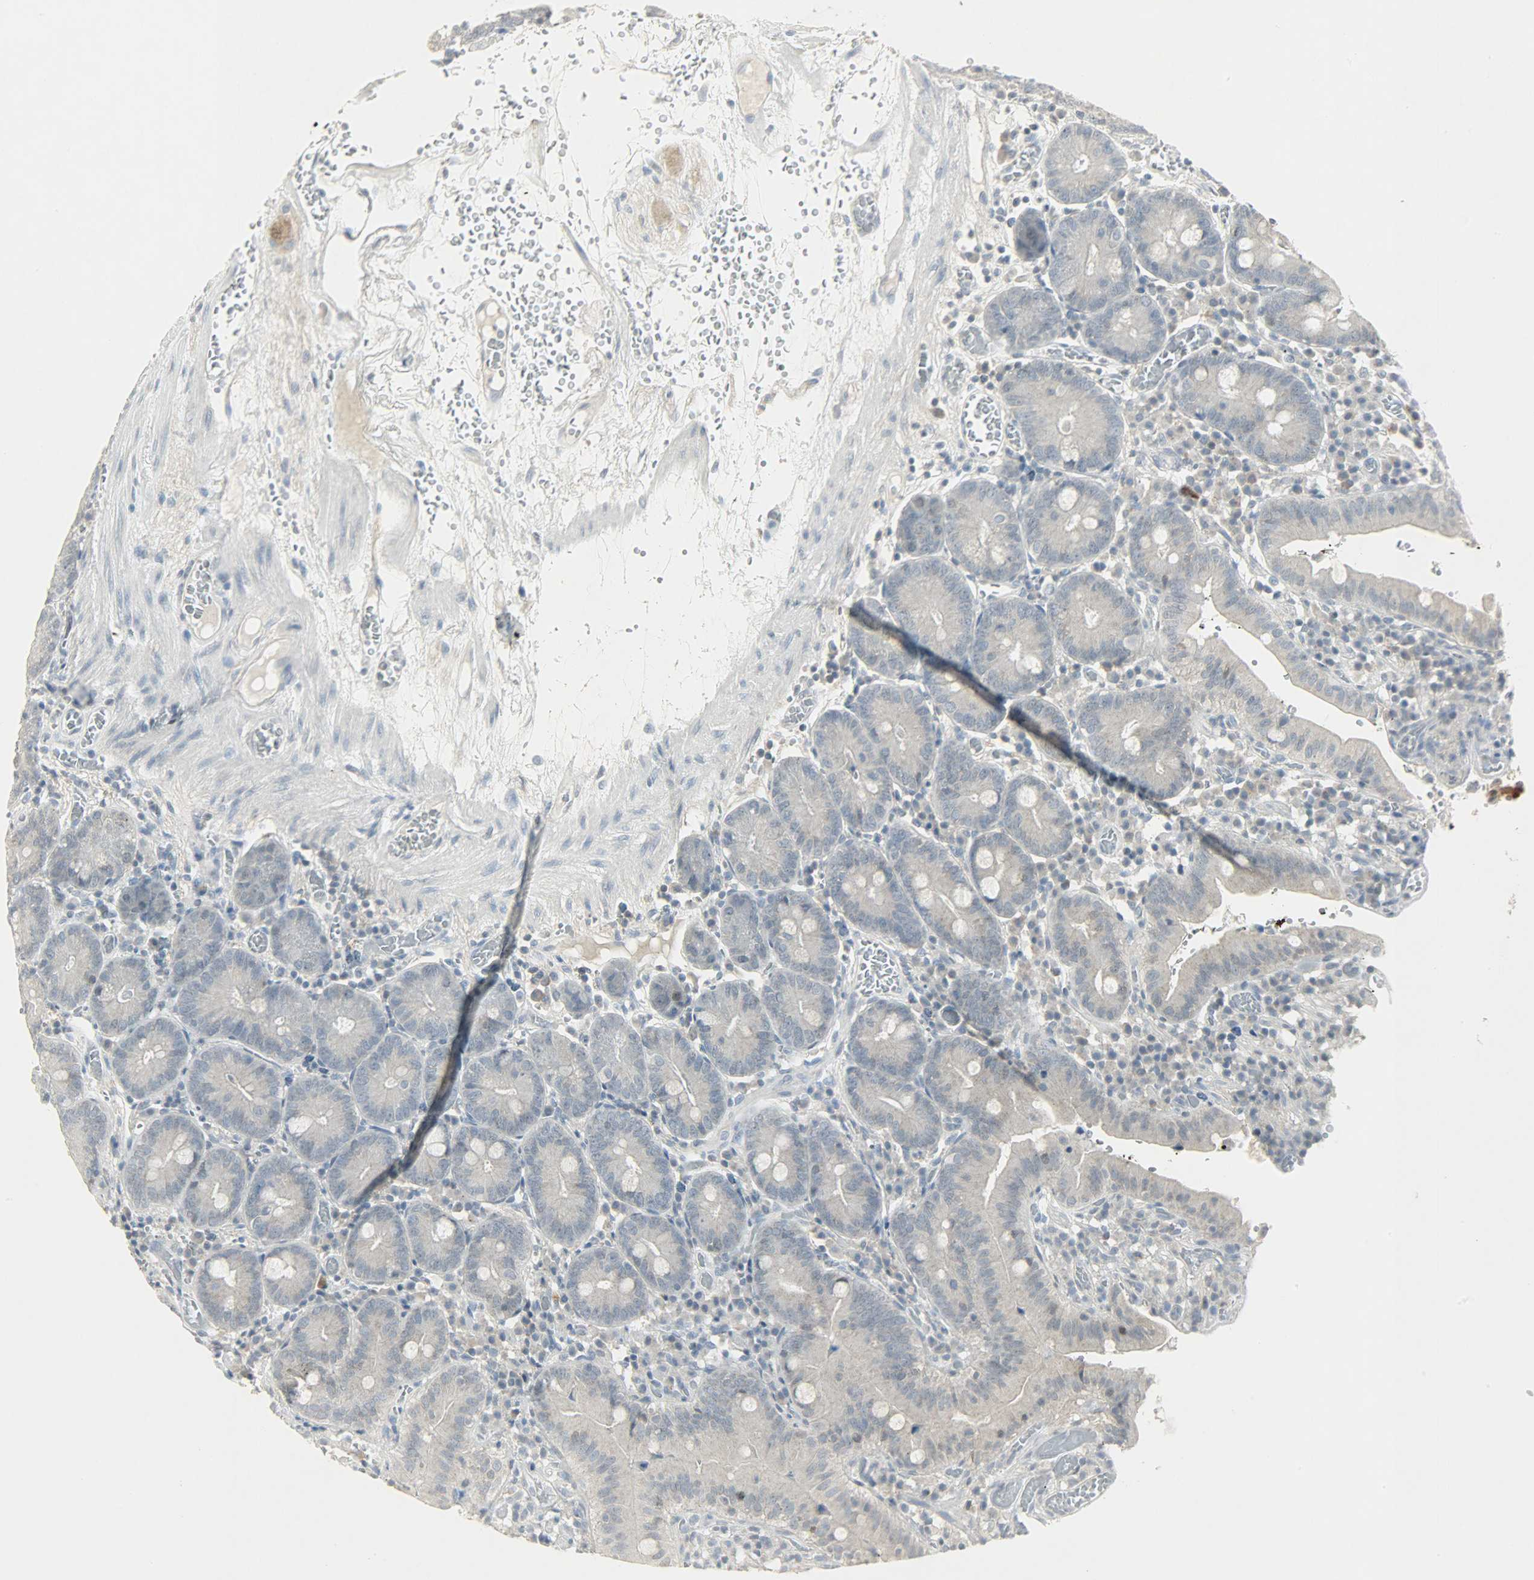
{"staining": {"intensity": "weak", "quantity": "25%-75%", "location": "cytoplasmic/membranous"}, "tissue": "small intestine", "cell_type": "Glandular cells", "image_type": "normal", "snomed": [{"axis": "morphology", "description": "Normal tissue, NOS"}, {"axis": "topography", "description": "Small intestine"}], "caption": "Protein staining shows weak cytoplasmic/membranous positivity in about 25%-75% of glandular cells in unremarkable small intestine. Using DAB (brown) and hematoxylin (blue) stains, captured at high magnification using brightfield microscopy.", "gene": "CAMK4", "patient": {"sex": "male", "age": 71}}